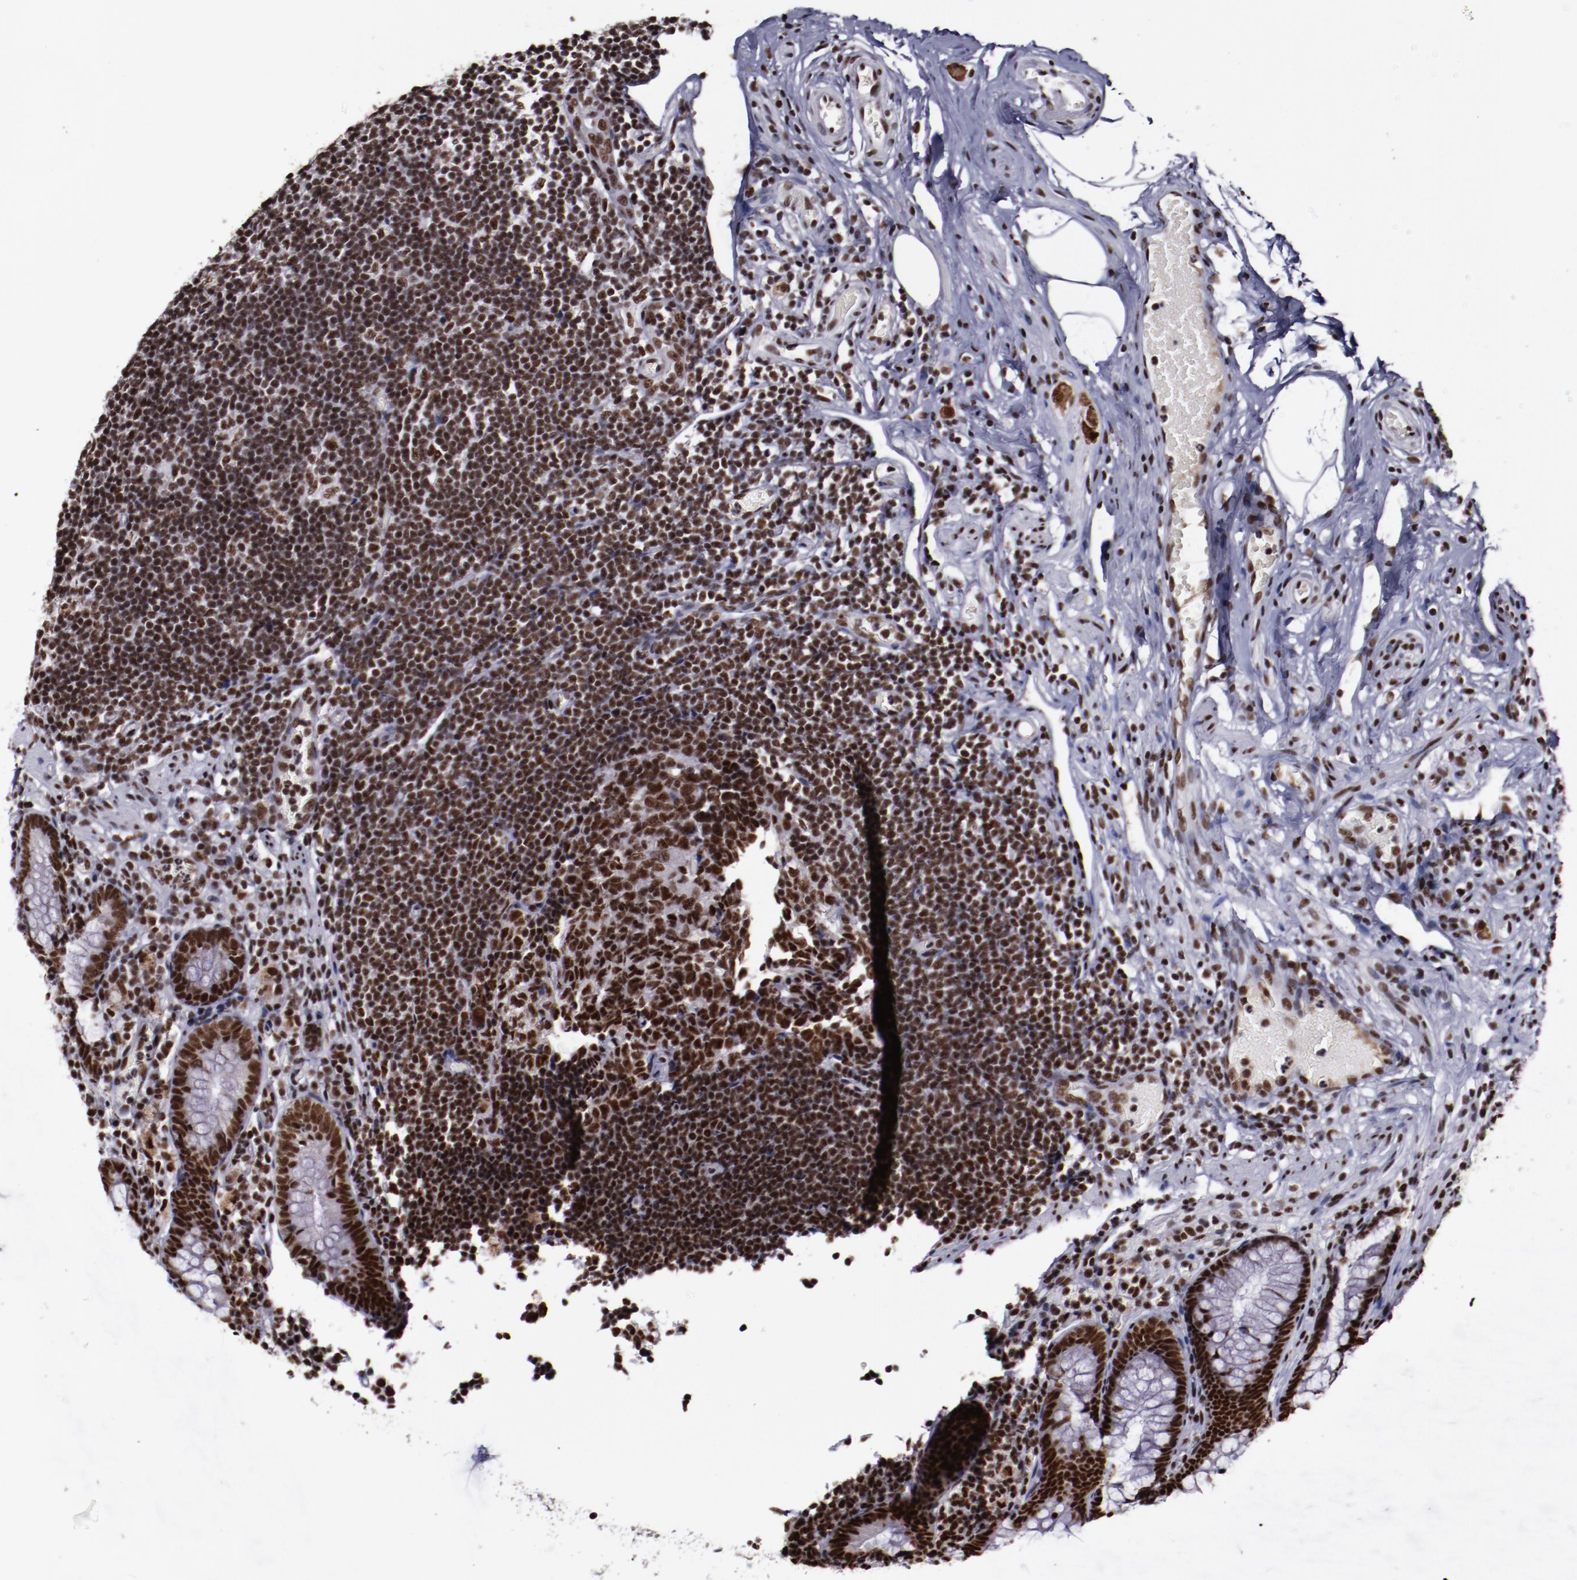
{"staining": {"intensity": "strong", "quantity": ">75%", "location": "nuclear"}, "tissue": "appendix", "cell_type": "Glandular cells", "image_type": "normal", "snomed": [{"axis": "morphology", "description": "Normal tissue, NOS"}, {"axis": "topography", "description": "Appendix"}], "caption": "This photomicrograph exhibits IHC staining of unremarkable human appendix, with high strong nuclear positivity in approximately >75% of glandular cells.", "gene": "ERH", "patient": {"sex": "male", "age": 38}}